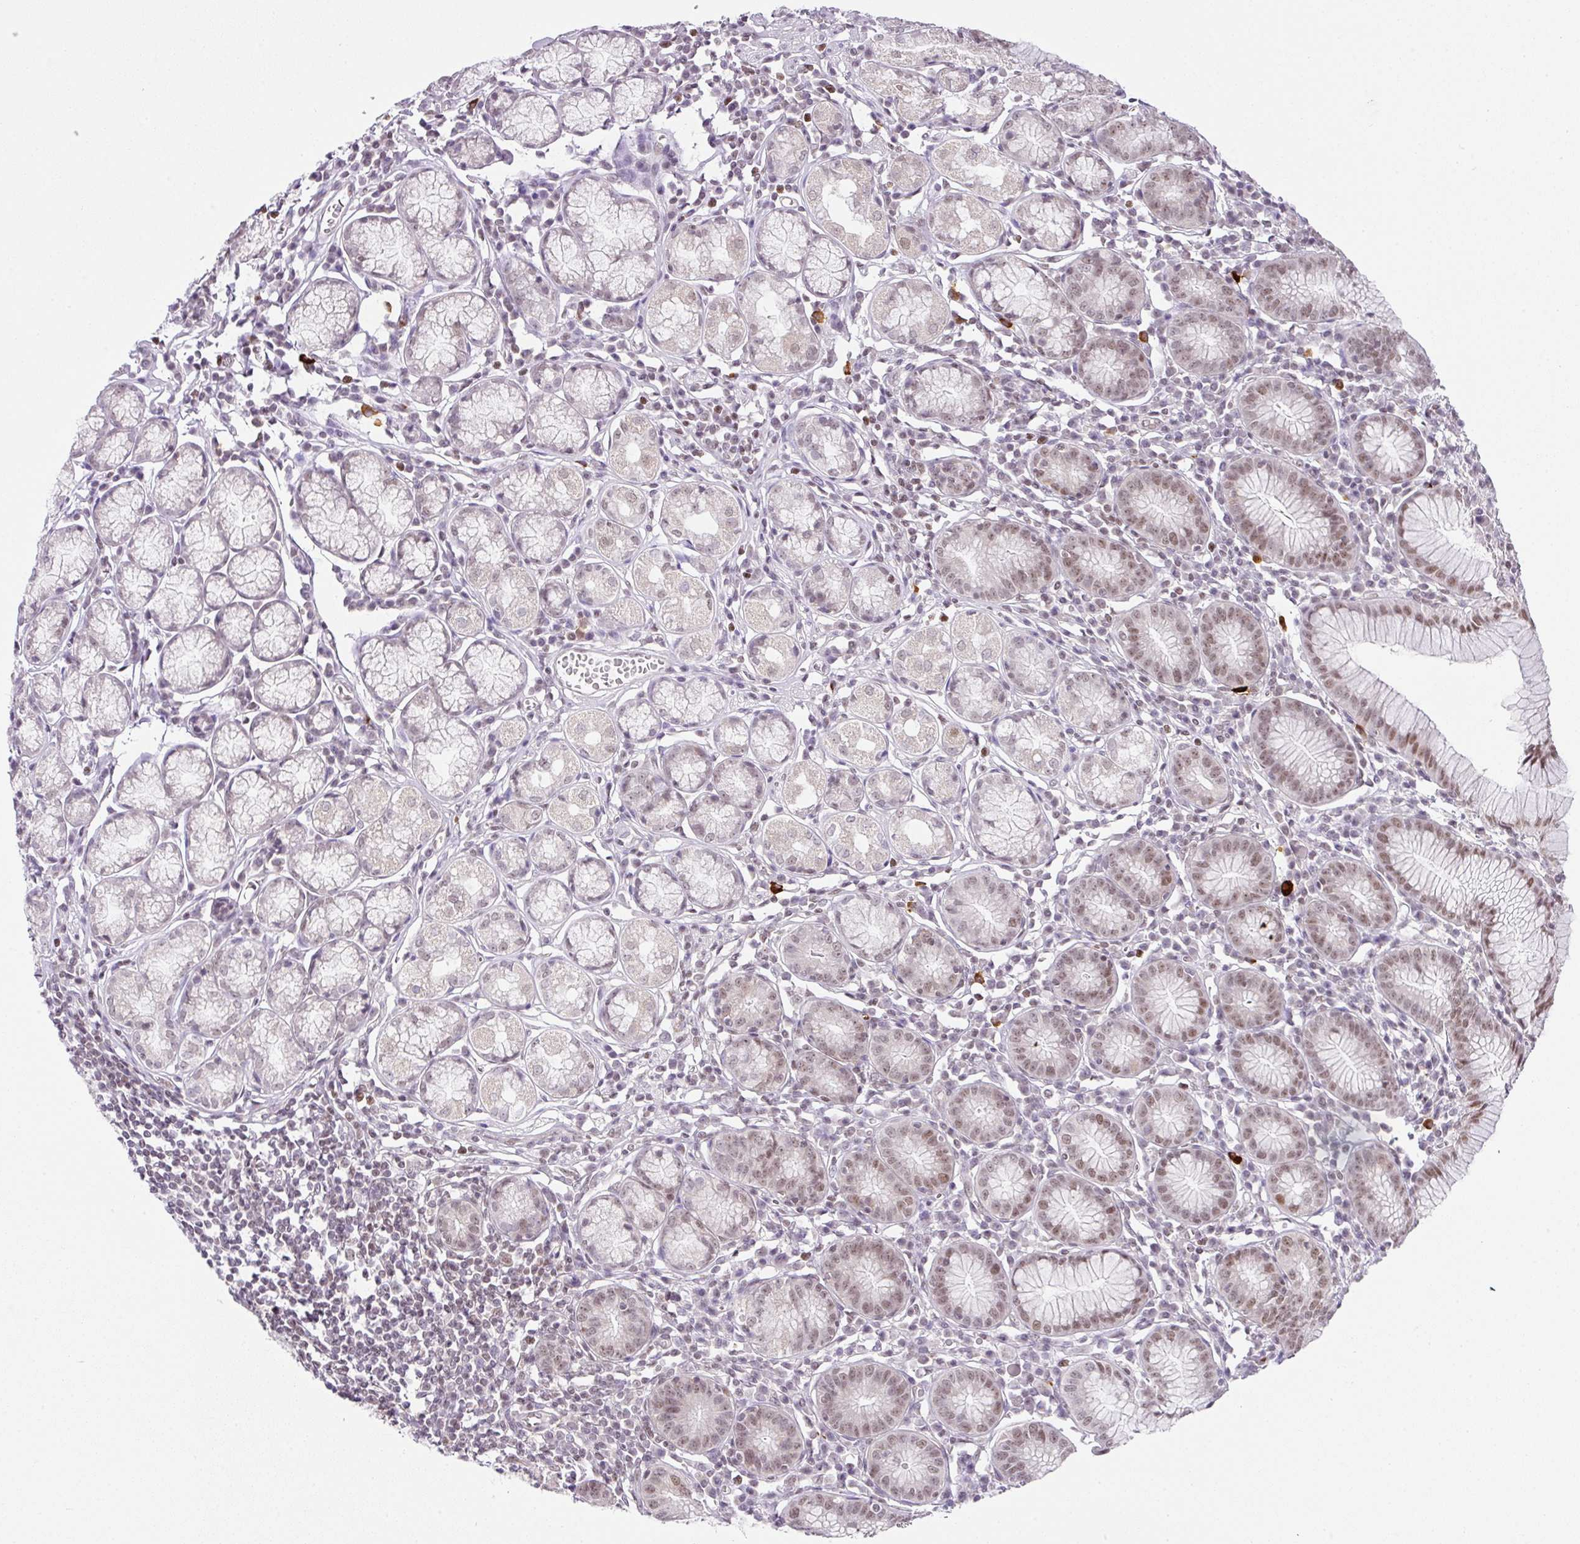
{"staining": {"intensity": "moderate", "quantity": "25%-75%", "location": "nuclear"}, "tissue": "stomach", "cell_type": "Glandular cells", "image_type": "normal", "snomed": [{"axis": "morphology", "description": "Normal tissue, NOS"}, {"axis": "topography", "description": "Stomach"}], "caption": "High-magnification brightfield microscopy of normal stomach stained with DAB (3,3'-diaminobenzidine) (brown) and counterstained with hematoxylin (blue). glandular cells exhibit moderate nuclear staining is present in about25%-75% of cells.", "gene": "FAM32A", "patient": {"sex": "male", "age": 55}}